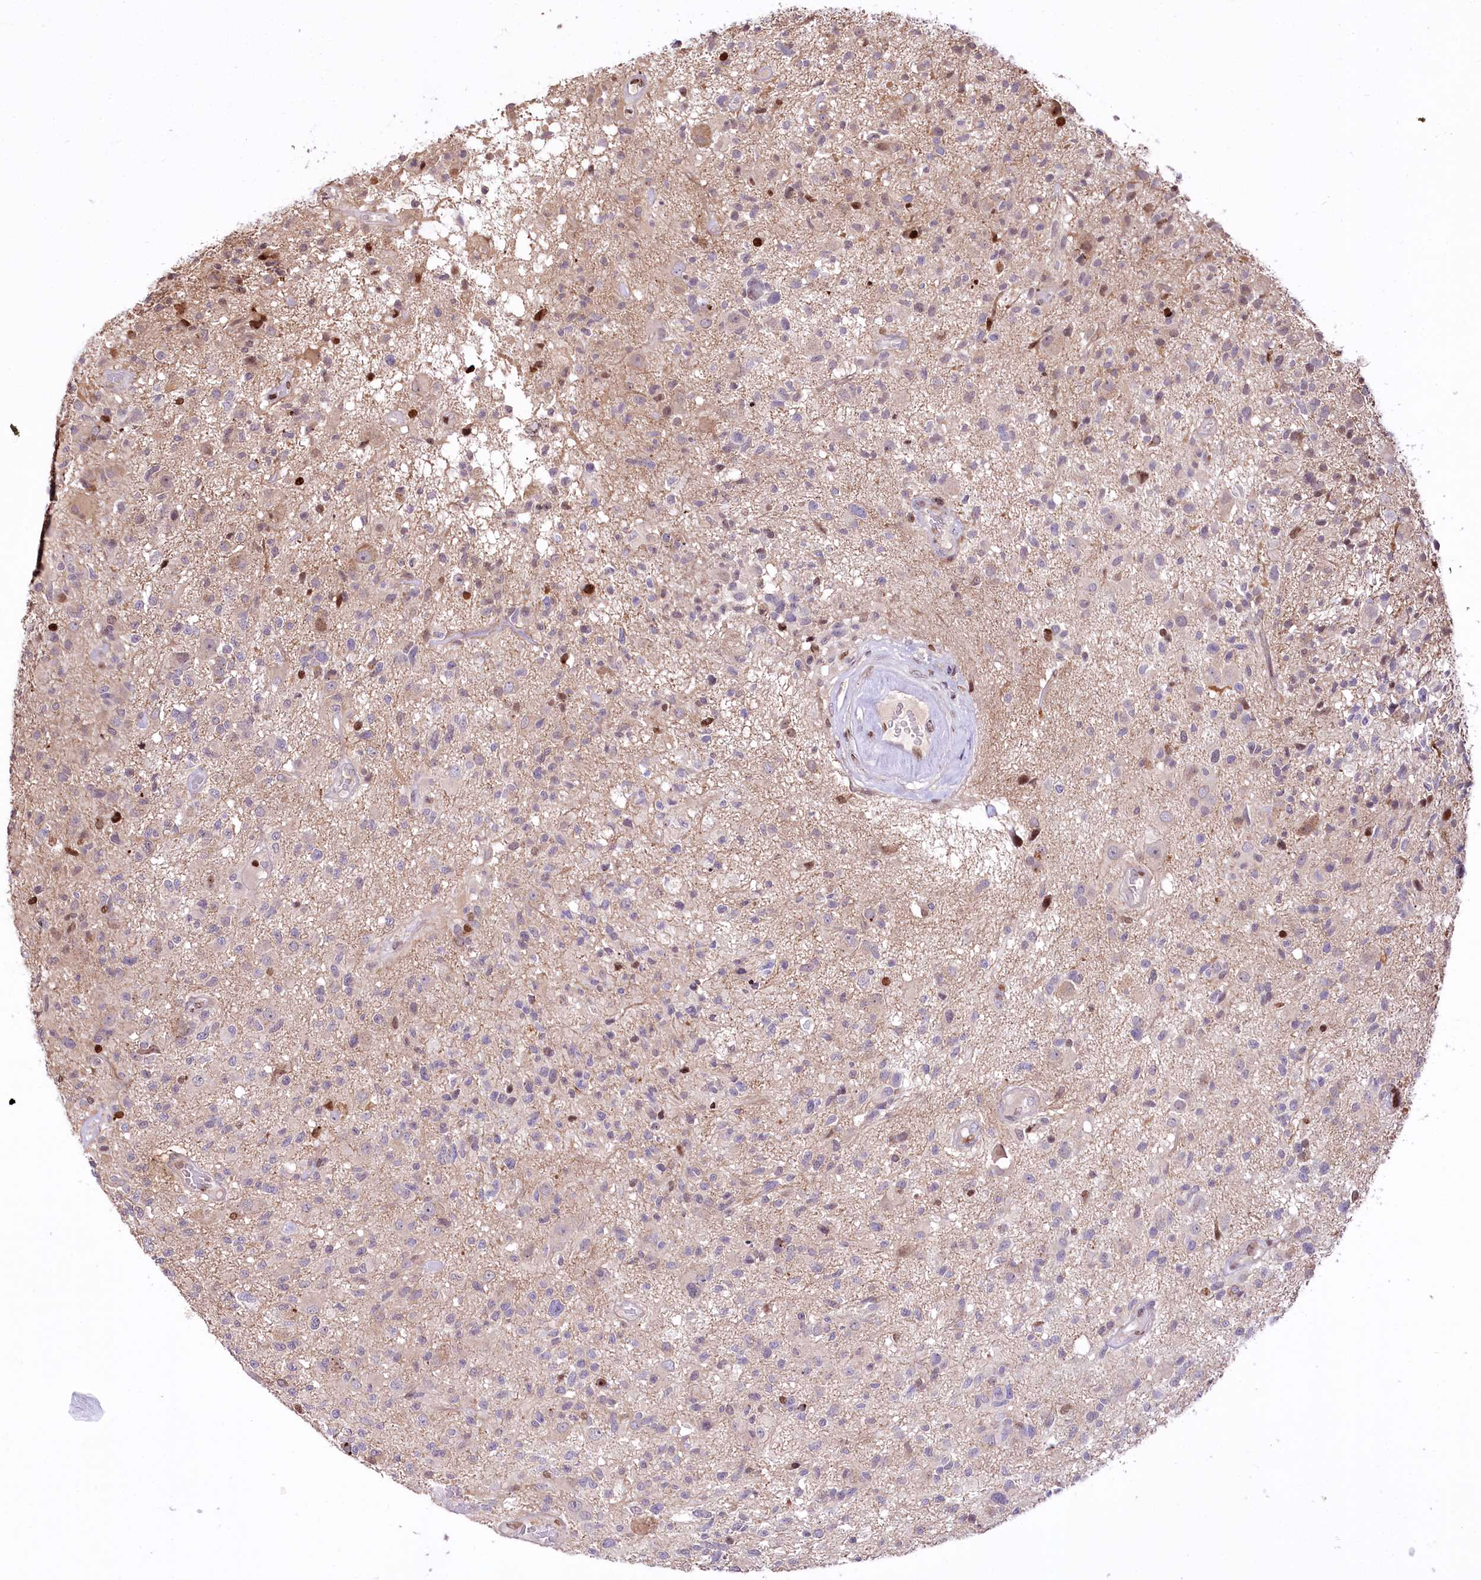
{"staining": {"intensity": "negative", "quantity": "none", "location": "none"}, "tissue": "glioma", "cell_type": "Tumor cells", "image_type": "cancer", "snomed": [{"axis": "morphology", "description": "Glioma, malignant, High grade"}, {"axis": "morphology", "description": "Glioblastoma, NOS"}, {"axis": "topography", "description": "Brain"}], "caption": "DAB (3,3'-diaminobenzidine) immunohistochemical staining of human malignant high-grade glioma displays no significant positivity in tumor cells.", "gene": "ZFYVE27", "patient": {"sex": "male", "age": 60}}